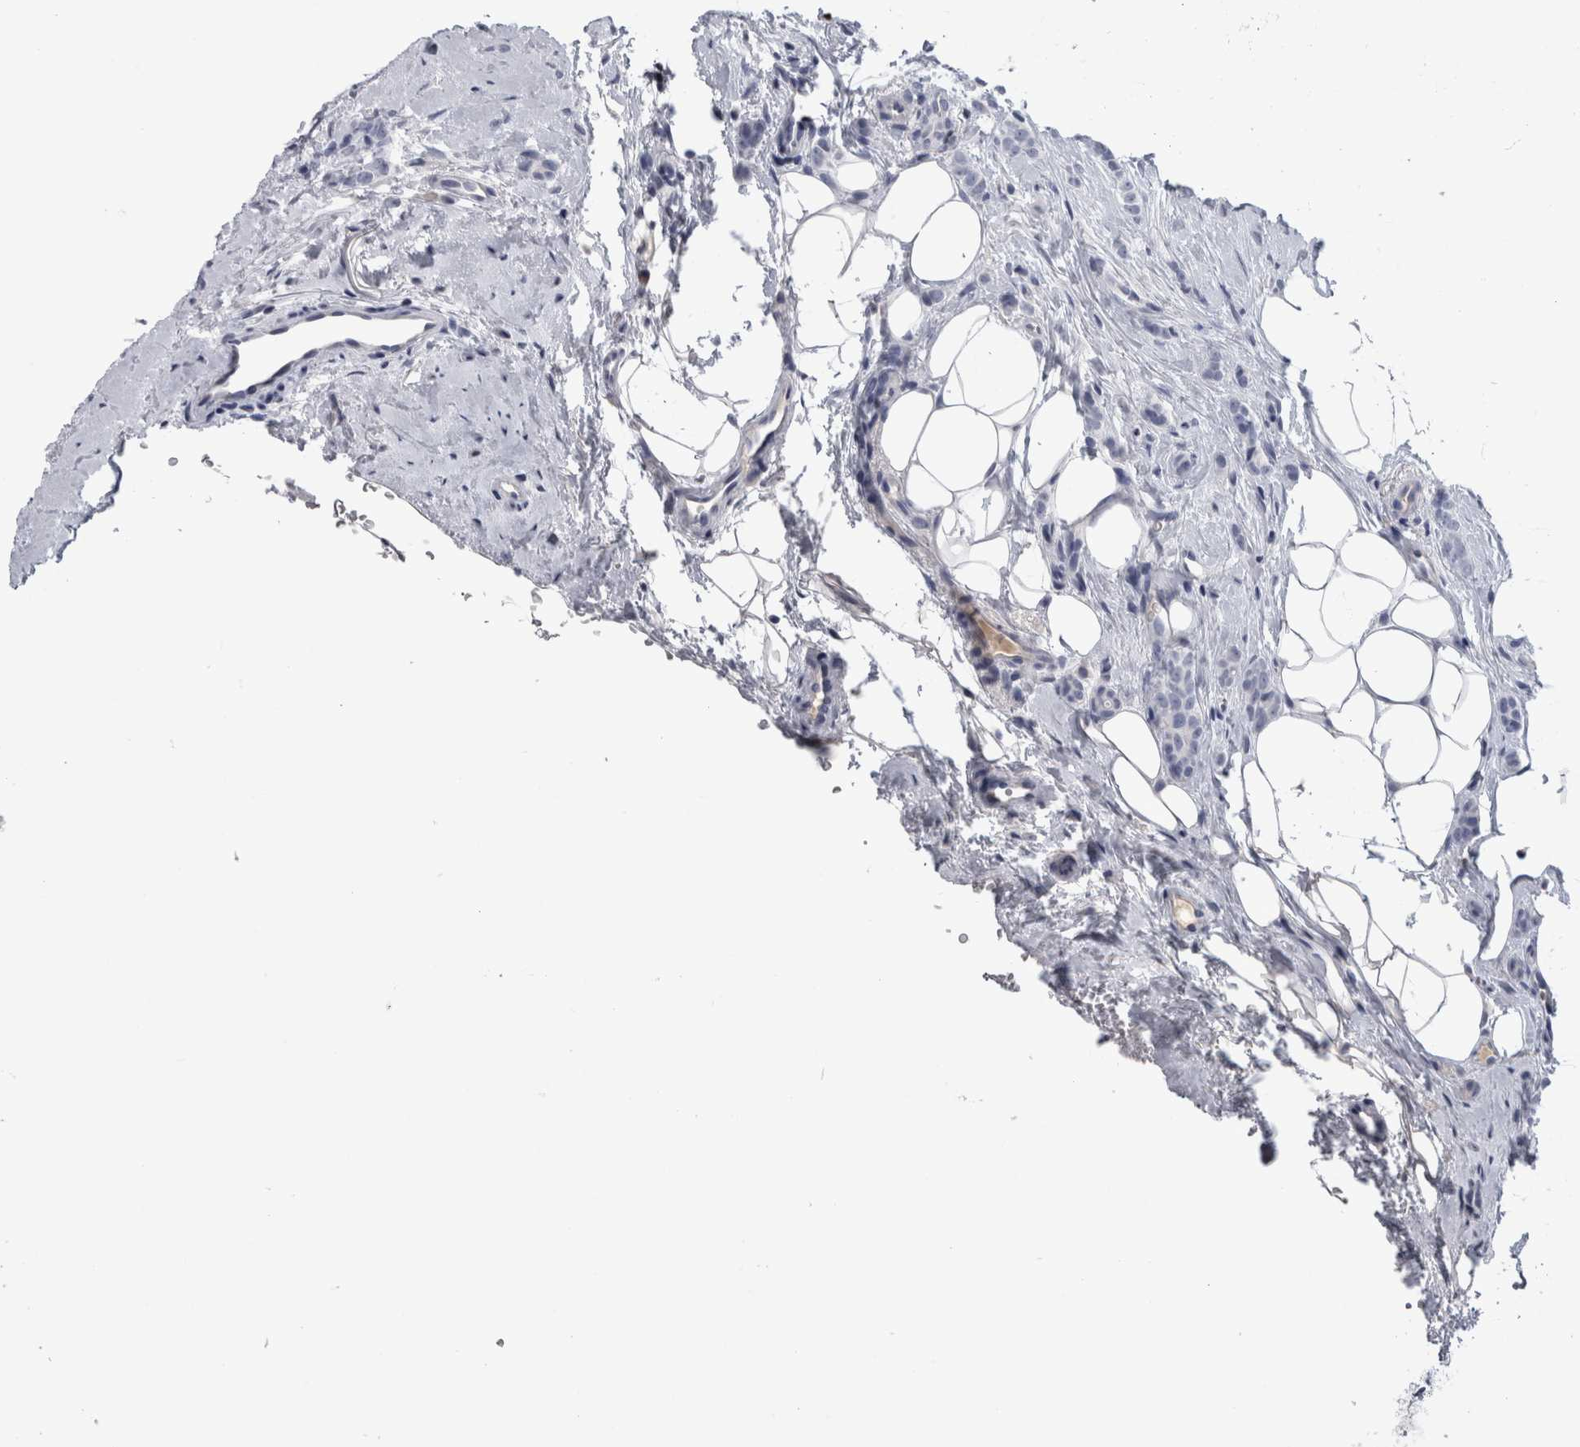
{"staining": {"intensity": "negative", "quantity": "none", "location": "none"}, "tissue": "breast cancer", "cell_type": "Tumor cells", "image_type": "cancer", "snomed": [{"axis": "morphology", "description": "Lobular carcinoma"}, {"axis": "topography", "description": "Skin"}, {"axis": "topography", "description": "Breast"}], "caption": "Photomicrograph shows no protein expression in tumor cells of breast cancer tissue.", "gene": "PAX5", "patient": {"sex": "female", "age": 46}}